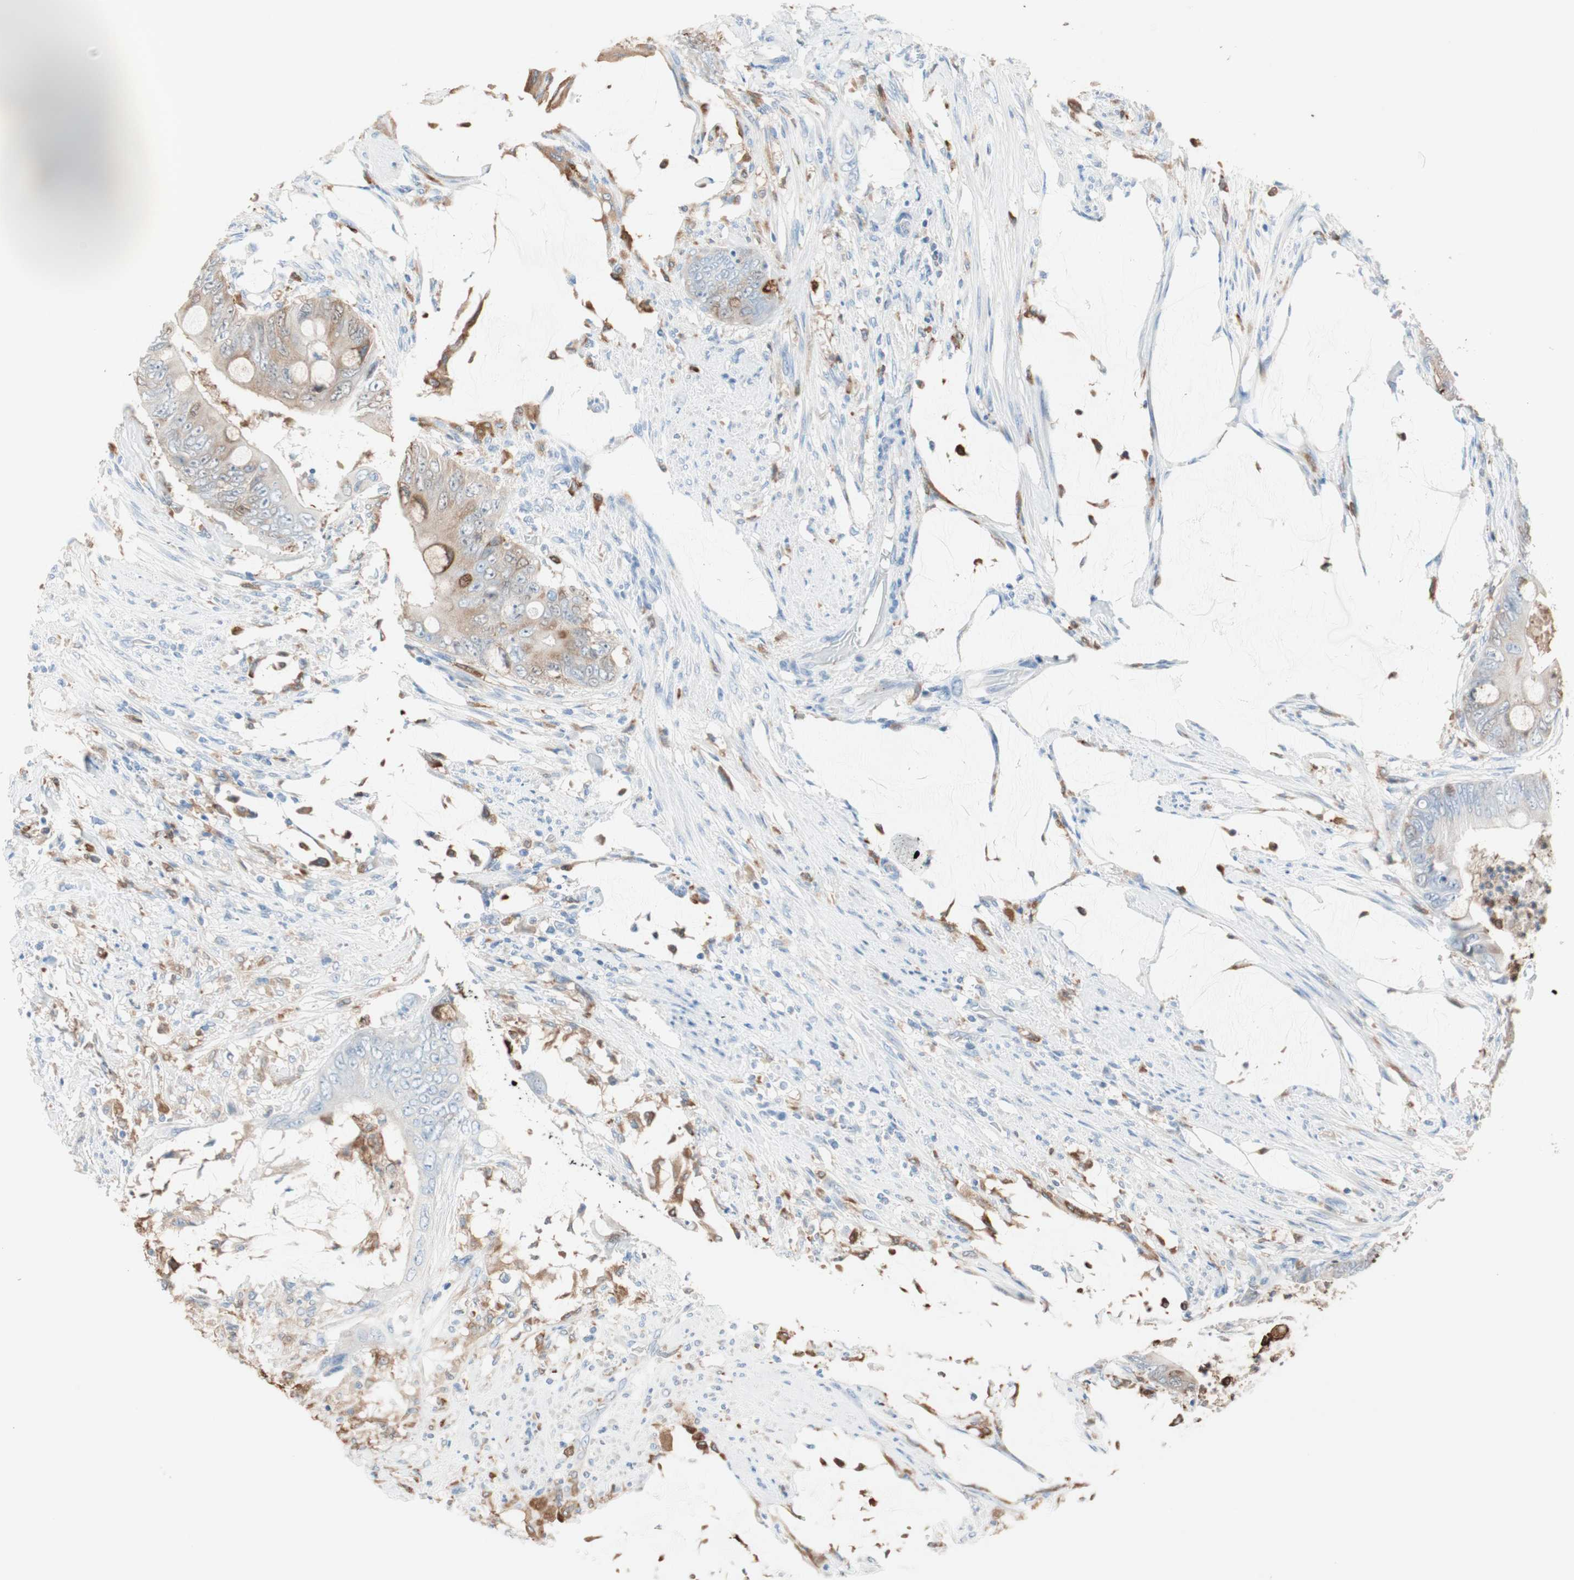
{"staining": {"intensity": "moderate", "quantity": "25%-75%", "location": "cytoplasmic/membranous"}, "tissue": "colorectal cancer", "cell_type": "Tumor cells", "image_type": "cancer", "snomed": [{"axis": "morphology", "description": "Adenocarcinoma, NOS"}, {"axis": "topography", "description": "Rectum"}], "caption": "Tumor cells exhibit moderate cytoplasmic/membranous positivity in about 25%-75% of cells in colorectal adenocarcinoma.", "gene": "GLUL", "patient": {"sex": "female", "age": 77}}